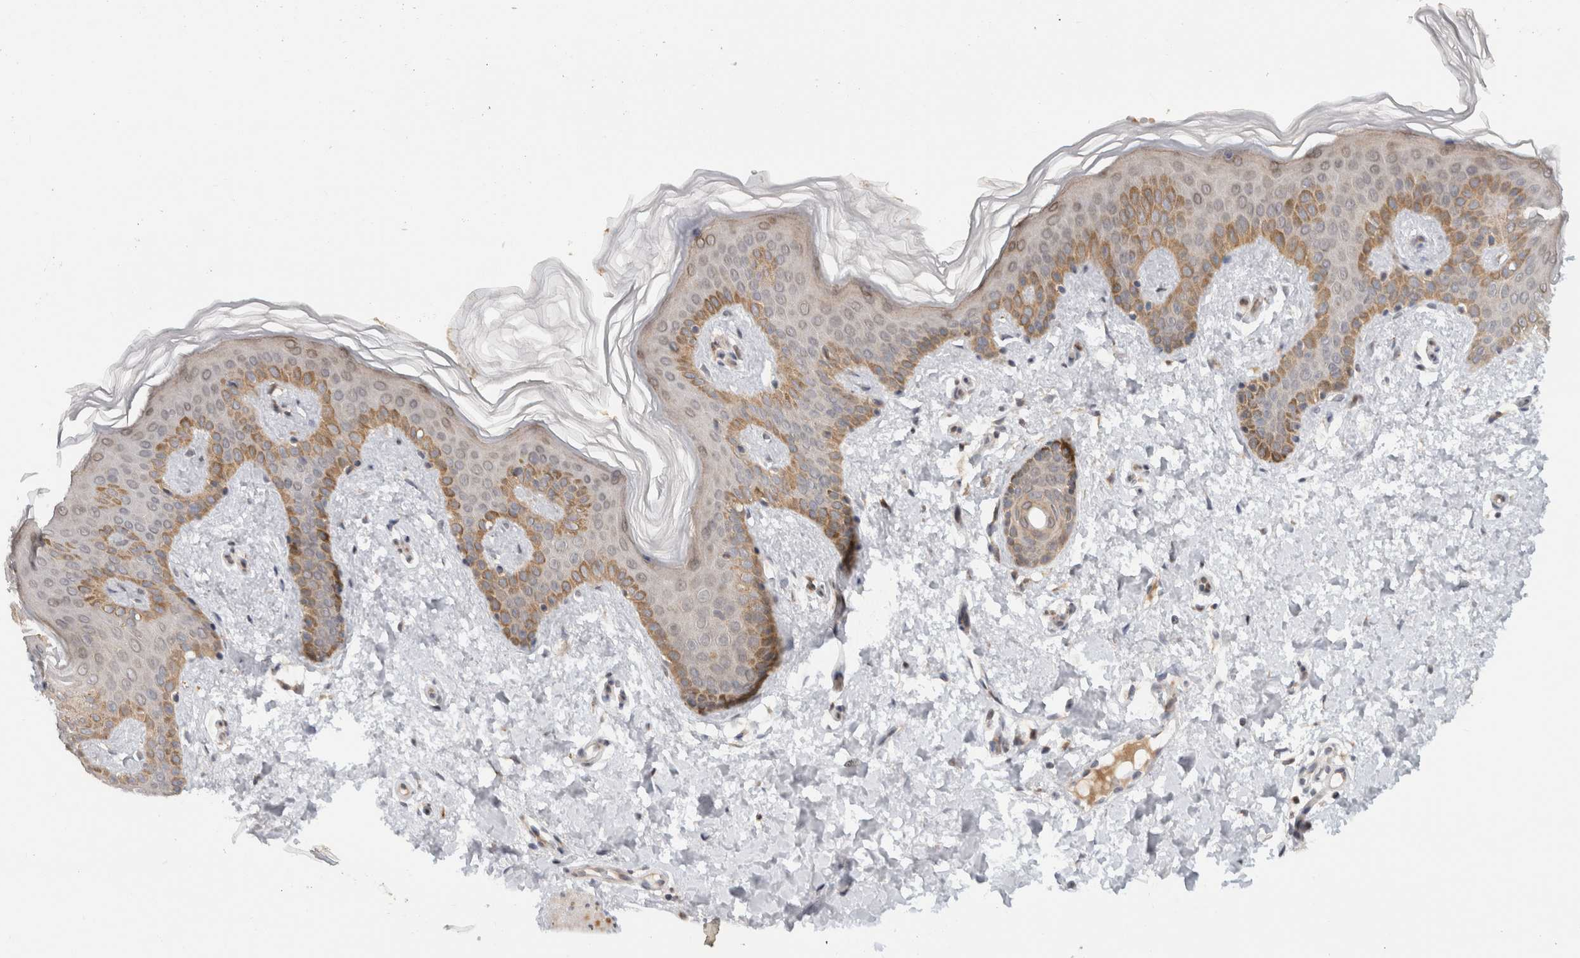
{"staining": {"intensity": "negative", "quantity": "none", "location": "none"}, "tissue": "skin", "cell_type": "Fibroblasts", "image_type": "normal", "snomed": [{"axis": "morphology", "description": "Normal tissue, NOS"}, {"axis": "morphology", "description": "Neoplasm, benign, NOS"}, {"axis": "topography", "description": "Skin"}, {"axis": "topography", "description": "Soft tissue"}], "caption": "Histopathology image shows no significant protein expression in fibroblasts of benign skin.", "gene": "CMC2", "patient": {"sex": "male", "age": 26}}